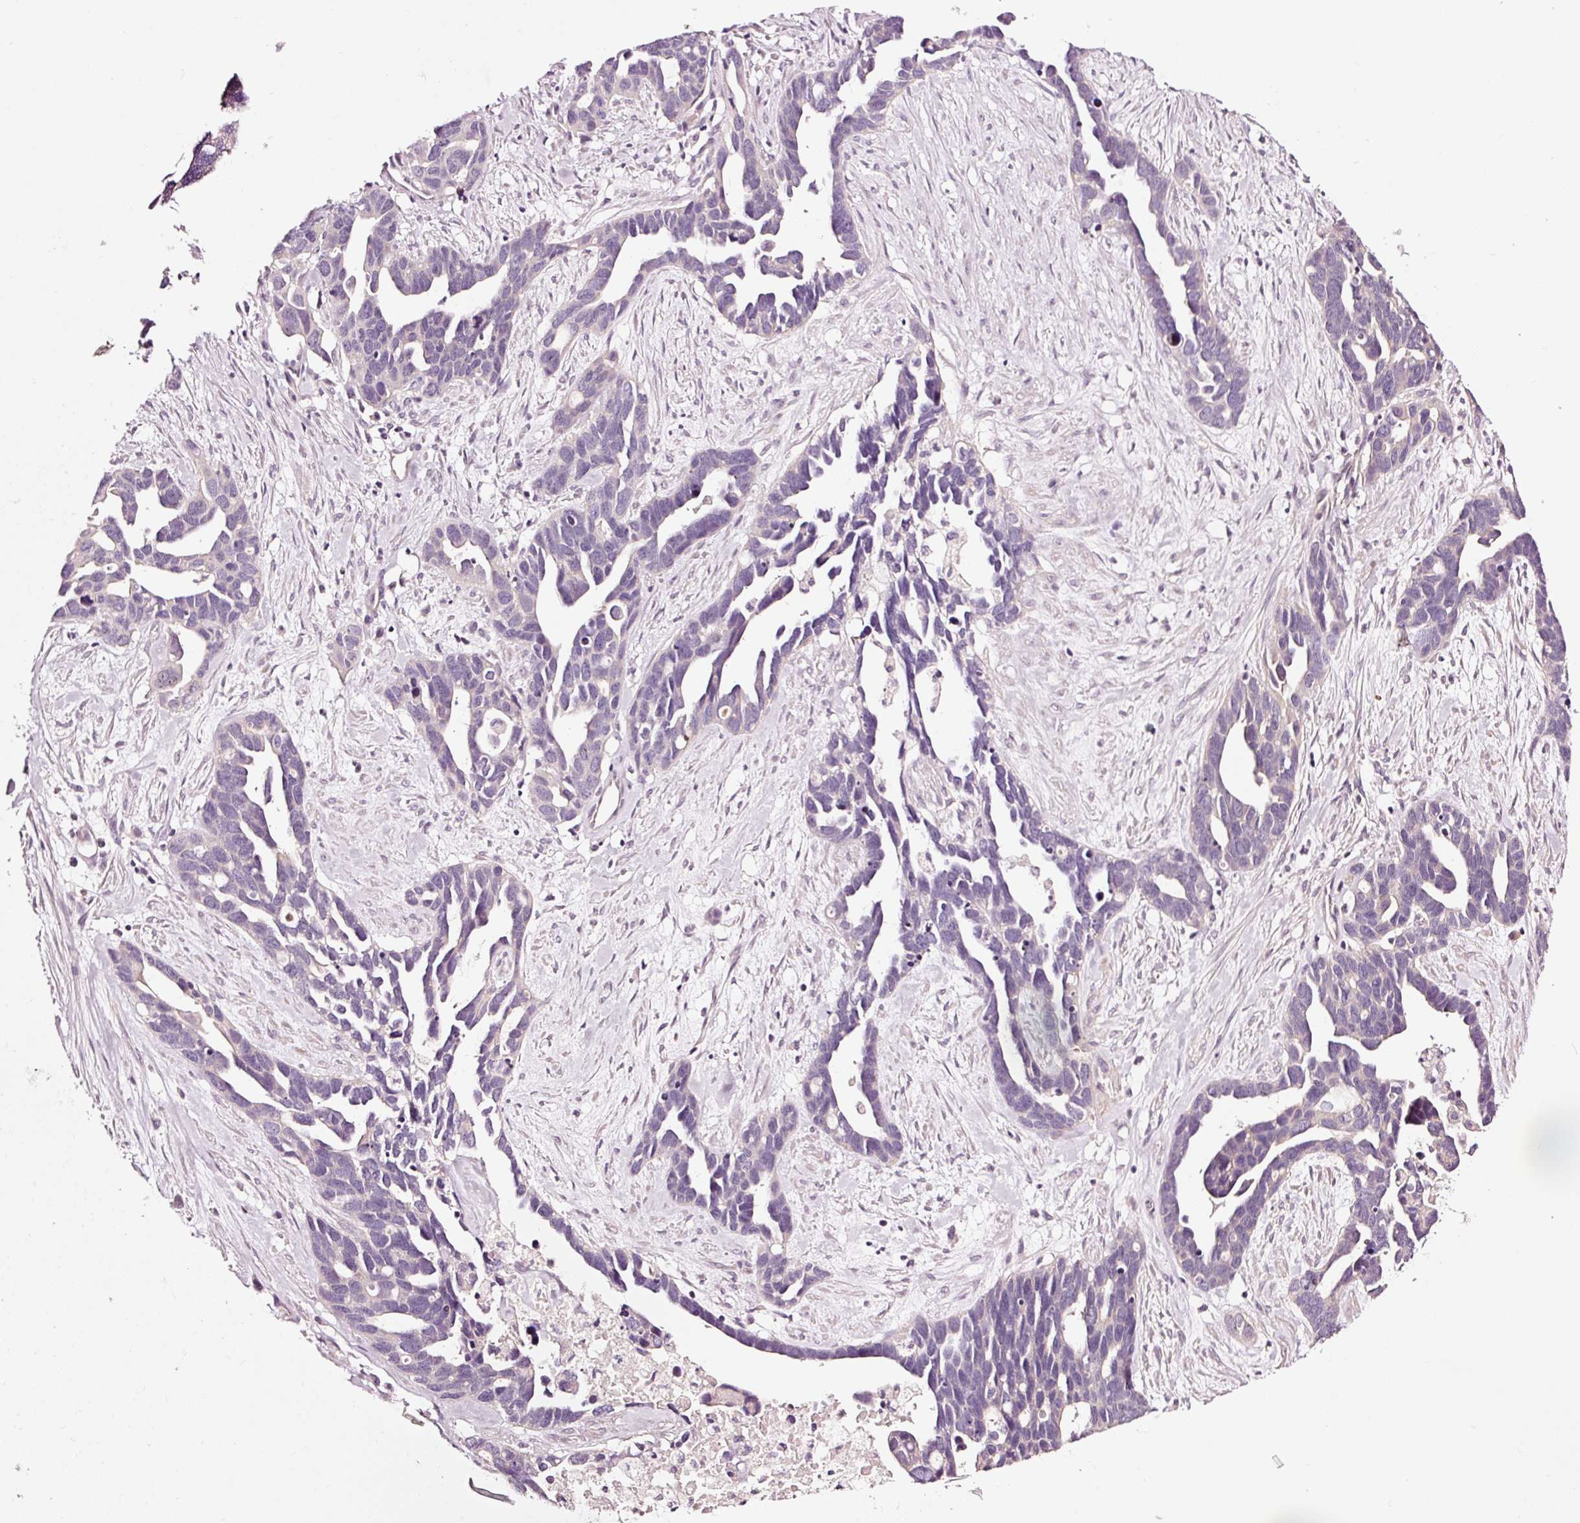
{"staining": {"intensity": "negative", "quantity": "none", "location": "none"}, "tissue": "ovarian cancer", "cell_type": "Tumor cells", "image_type": "cancer", "snomed": [{"axis": "morphology", "description": "Cystadenocarcinoma, serous, NOS"}, {"axis": "topography", "description": "Ovary"}], "caption": "Immunohistochemistry of ovarian cancer (serous cystadenocarcinoma) shows no expression in tumor cells. (IHC, brightfield microscopy, high magnification).", "gene": "UTP14A", "patient": {"sex": "female", "age": 54}}